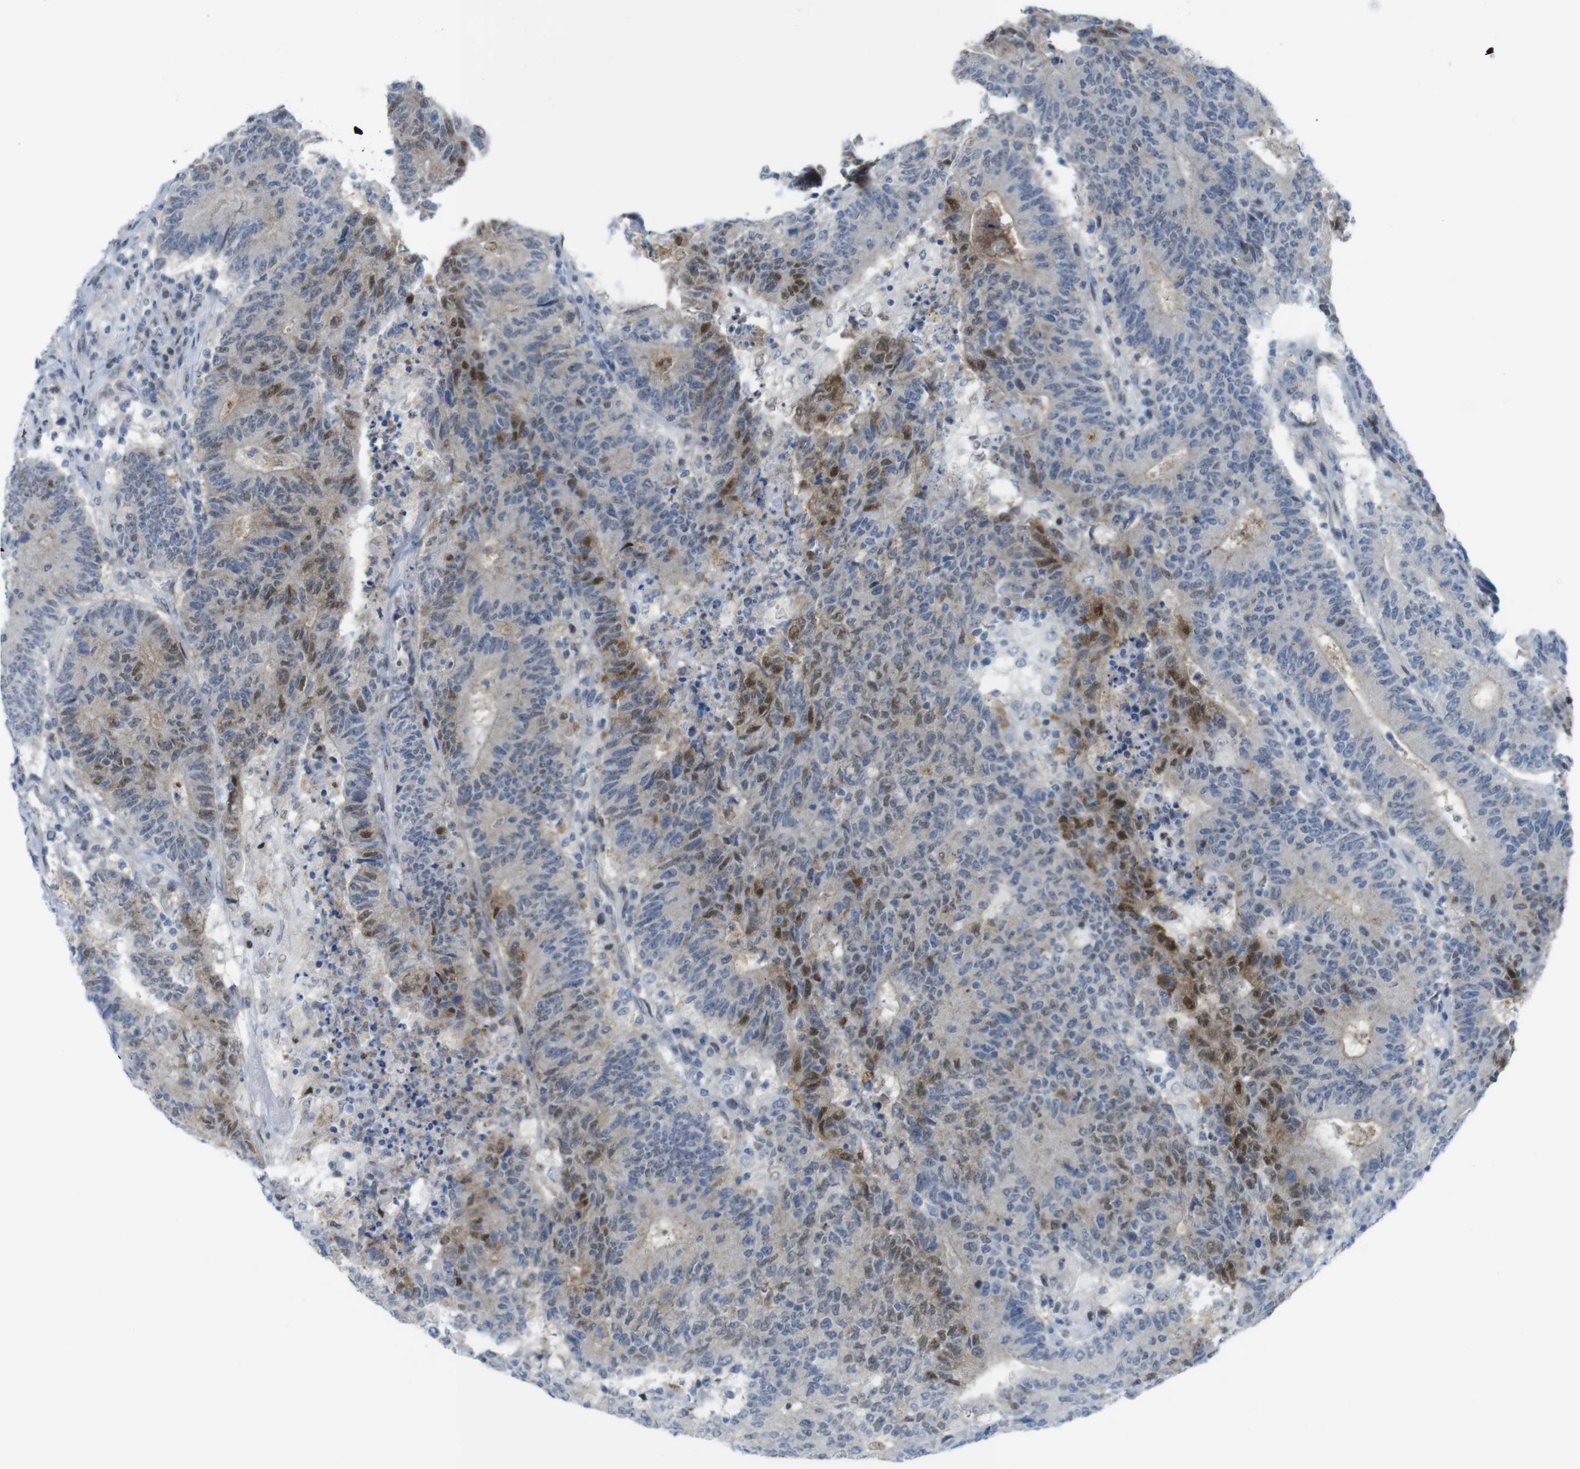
{"staining": {"intensity": "weak", "quantity": "<25%", "location": "nuclear"}, "tissue": "colorectal cancer", "cell_type": "Tumor cells", "image_type": "cancer", "snomed": [{"axis": "morphology", "description": "Normal tissue, NOS"}, {"axis": "morphology", "description": "Adenocarcinoma, NOS"}, {"axis": "topography", "description": "Colon"}], "caption": "Immunohistochemistry histopathology image of colorectal cancer (adenocarcinoma) stained for a protein (brown), which exhibits no positivity in tumor cells.", "gene": "UBB", "patient": {"sex": "female", "age": 75}}